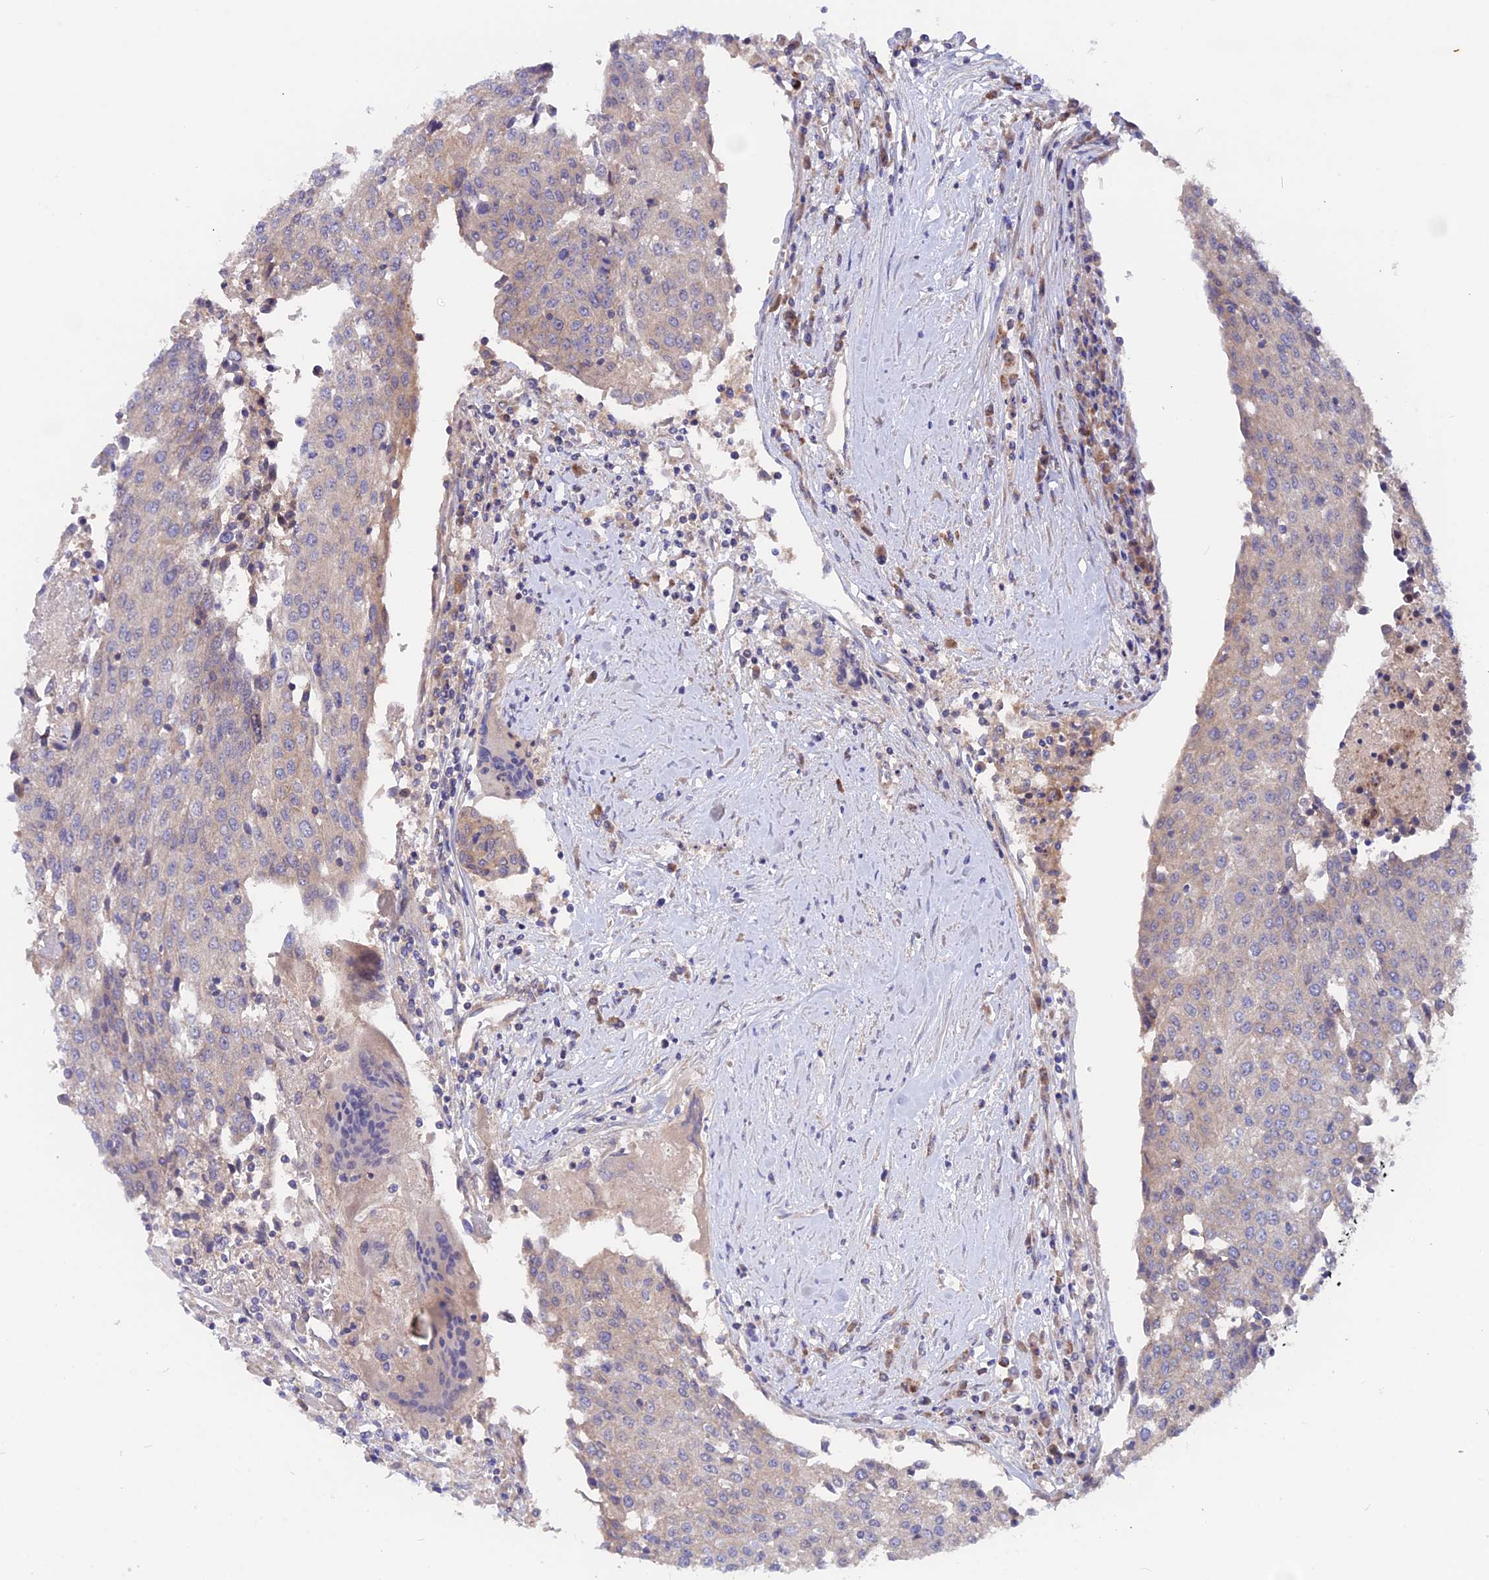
{"staining": {"intensity": "negative", "quantity": "none", "location": "none"}, "tissue": "urothelial cancer", "cell_type": "Tumor cells", "image_type": "cancer", "snomed": [{"axis": "morphology", "description": "Urothelial carcinoma, High grade"}, {"axis": "topography", "description": "Urinary bladder"}], "caption": "Micrograph shows no significant protein staining in tumor cells of urothelial carcinoma (high-grade).", "gene": "HYCC1", "patient": {"sex": "female", "age": 85}}